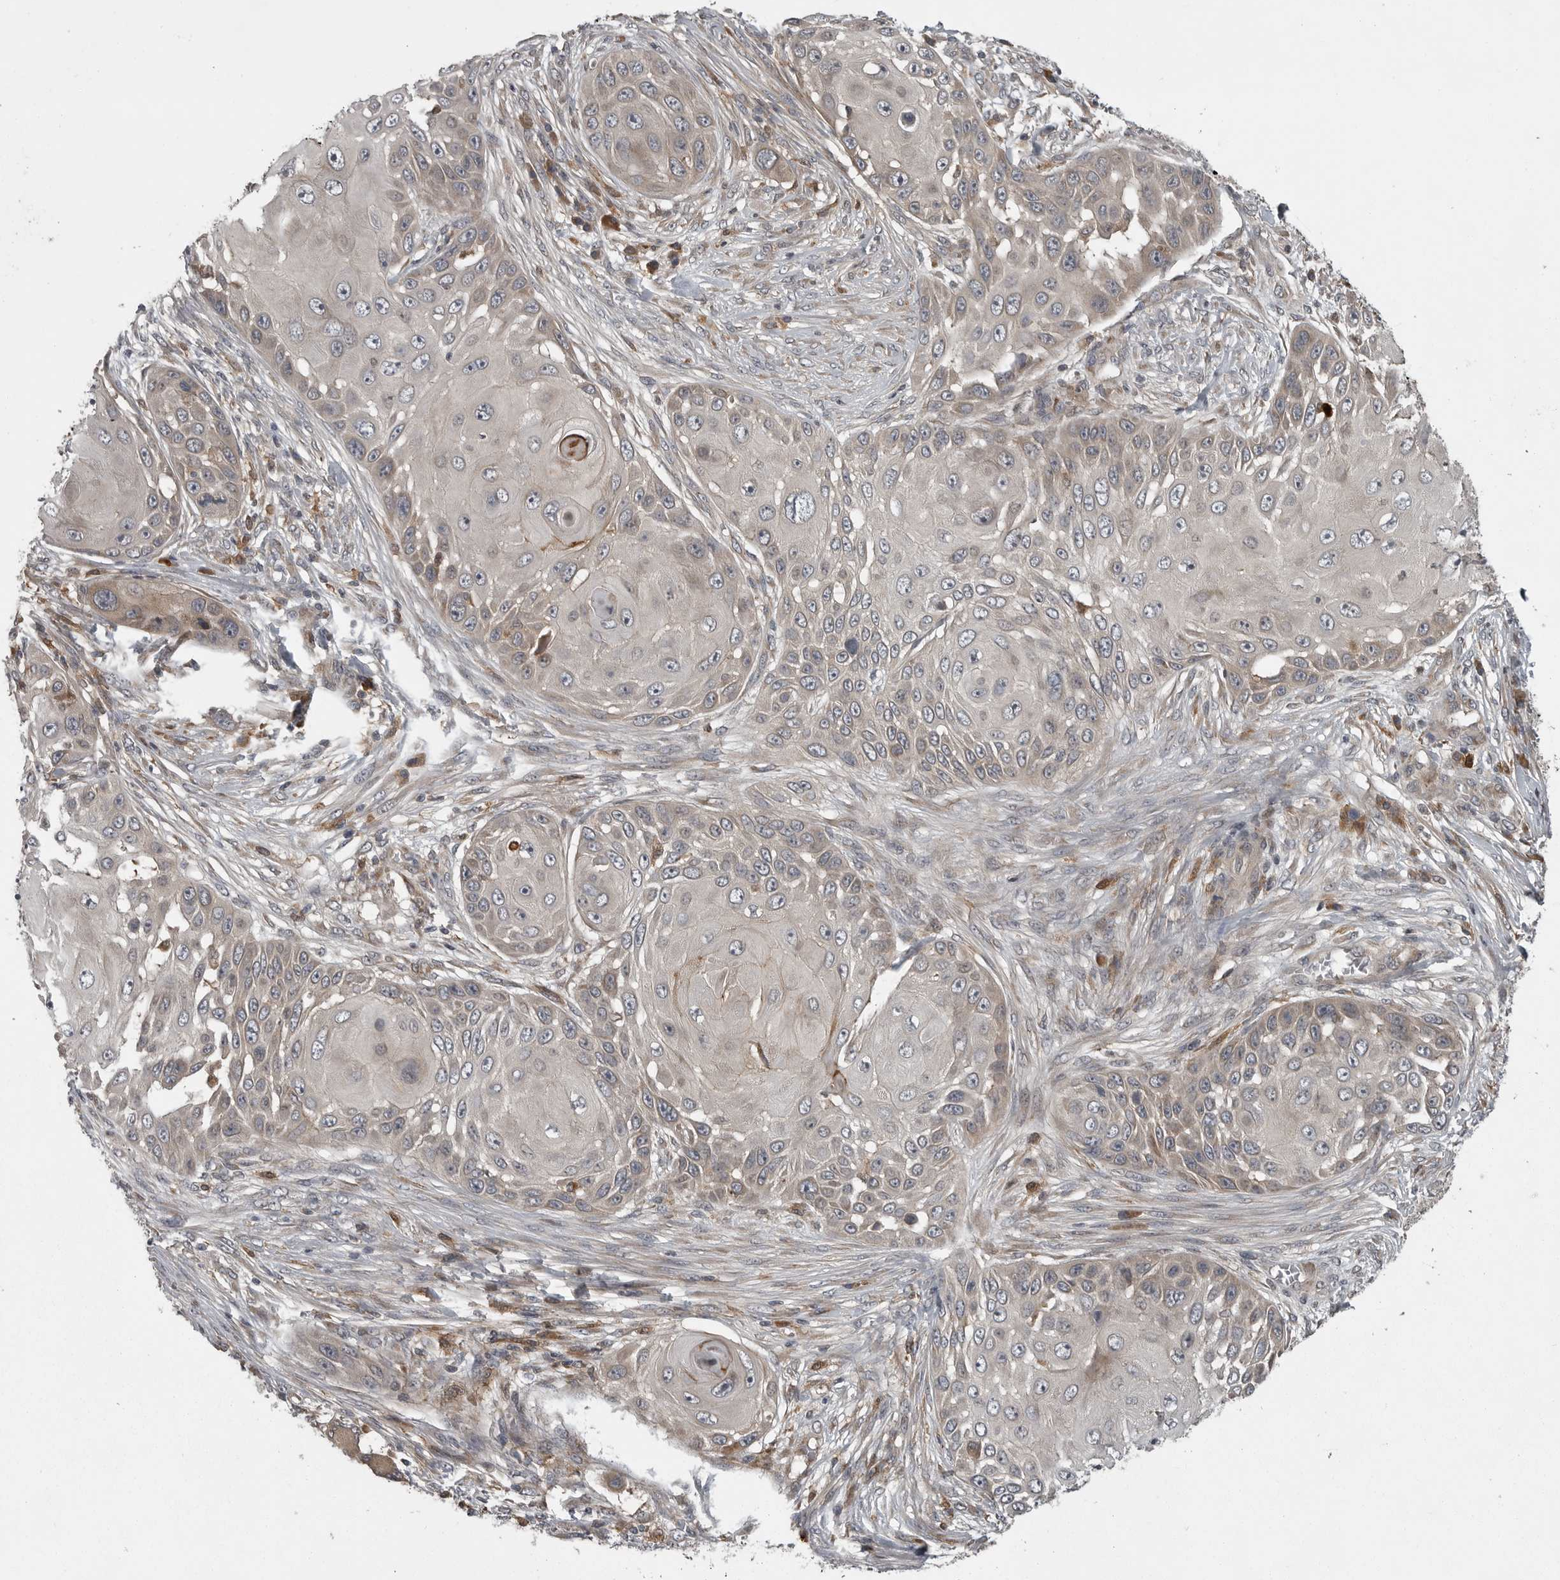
{"staining": {"intensity": "weak", "quantity": "<25%", "location": "cytoplasmic/membranous"}, "tissue": "skin cancer", "cell_type": "Tumor cells", "image_type": "cancer", "snomed": [{"axis": "morphology", "description": "Squamous cell carcinoma, NOS"}, {"axis": "topography", "description": "Skin"}], "caption": "Micrograph shows no protein positivity in tumor cells of skin cancer tissue.", "gene": "GPR31", "patient": {"sex": "female", "age": 44}}